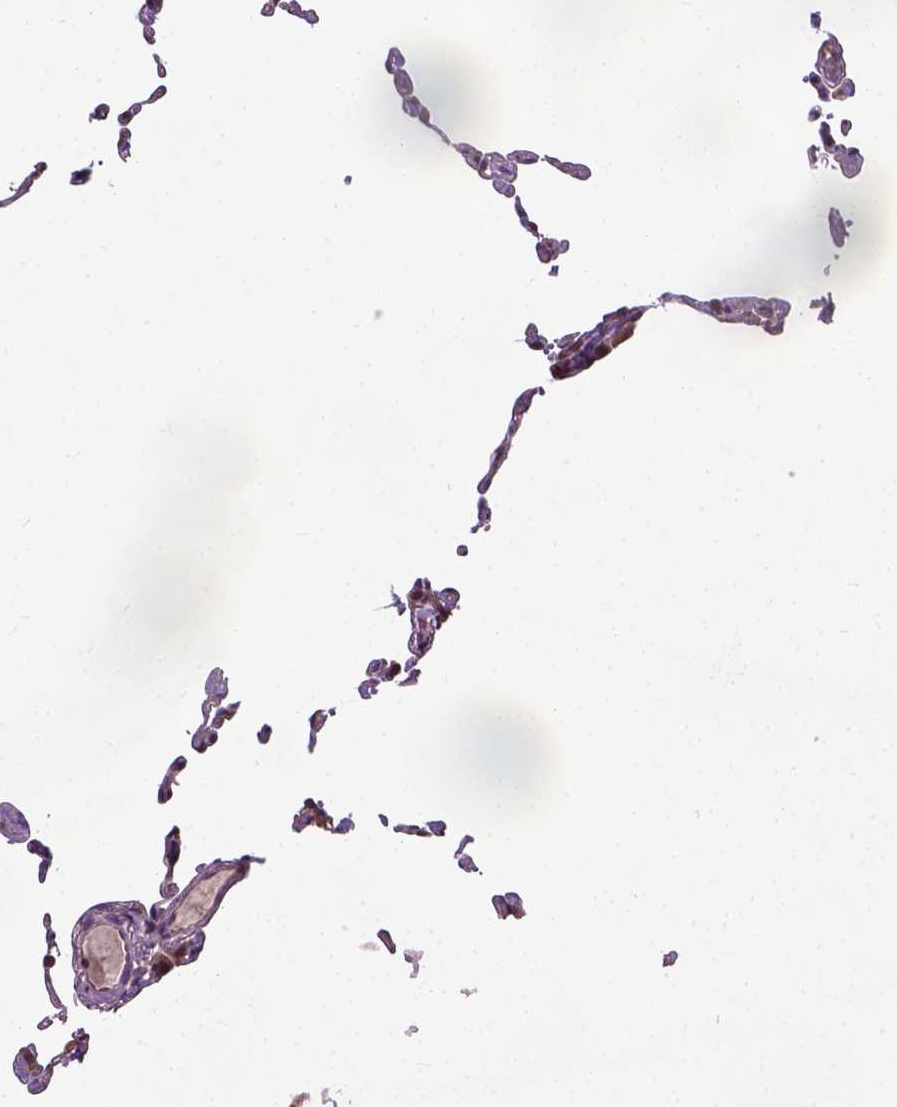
{"staining": {"intensity": "strong", "quantity": "25%-75%", "location": "cytoplasmic/membranous,nuclear"}, "tissue": "lung", "cell_type": "Alveolar cells", "image_type": "normal", "snomed": [{"axis": "morphology", "description": "Normal tissue, NOS"}, {"axis": "topography", "description": "Lung"}], "caption": "Protein expression analysis of benign lung demonstrates strong cytoplasmic/membranous,nuclear positivity in approximately 25%-75% of alveolar cells. (Brightfield microscopy of DAB IHC at high magnification).", "gene": "UBA3", "patient": {"sex": "female", "age": 57}}